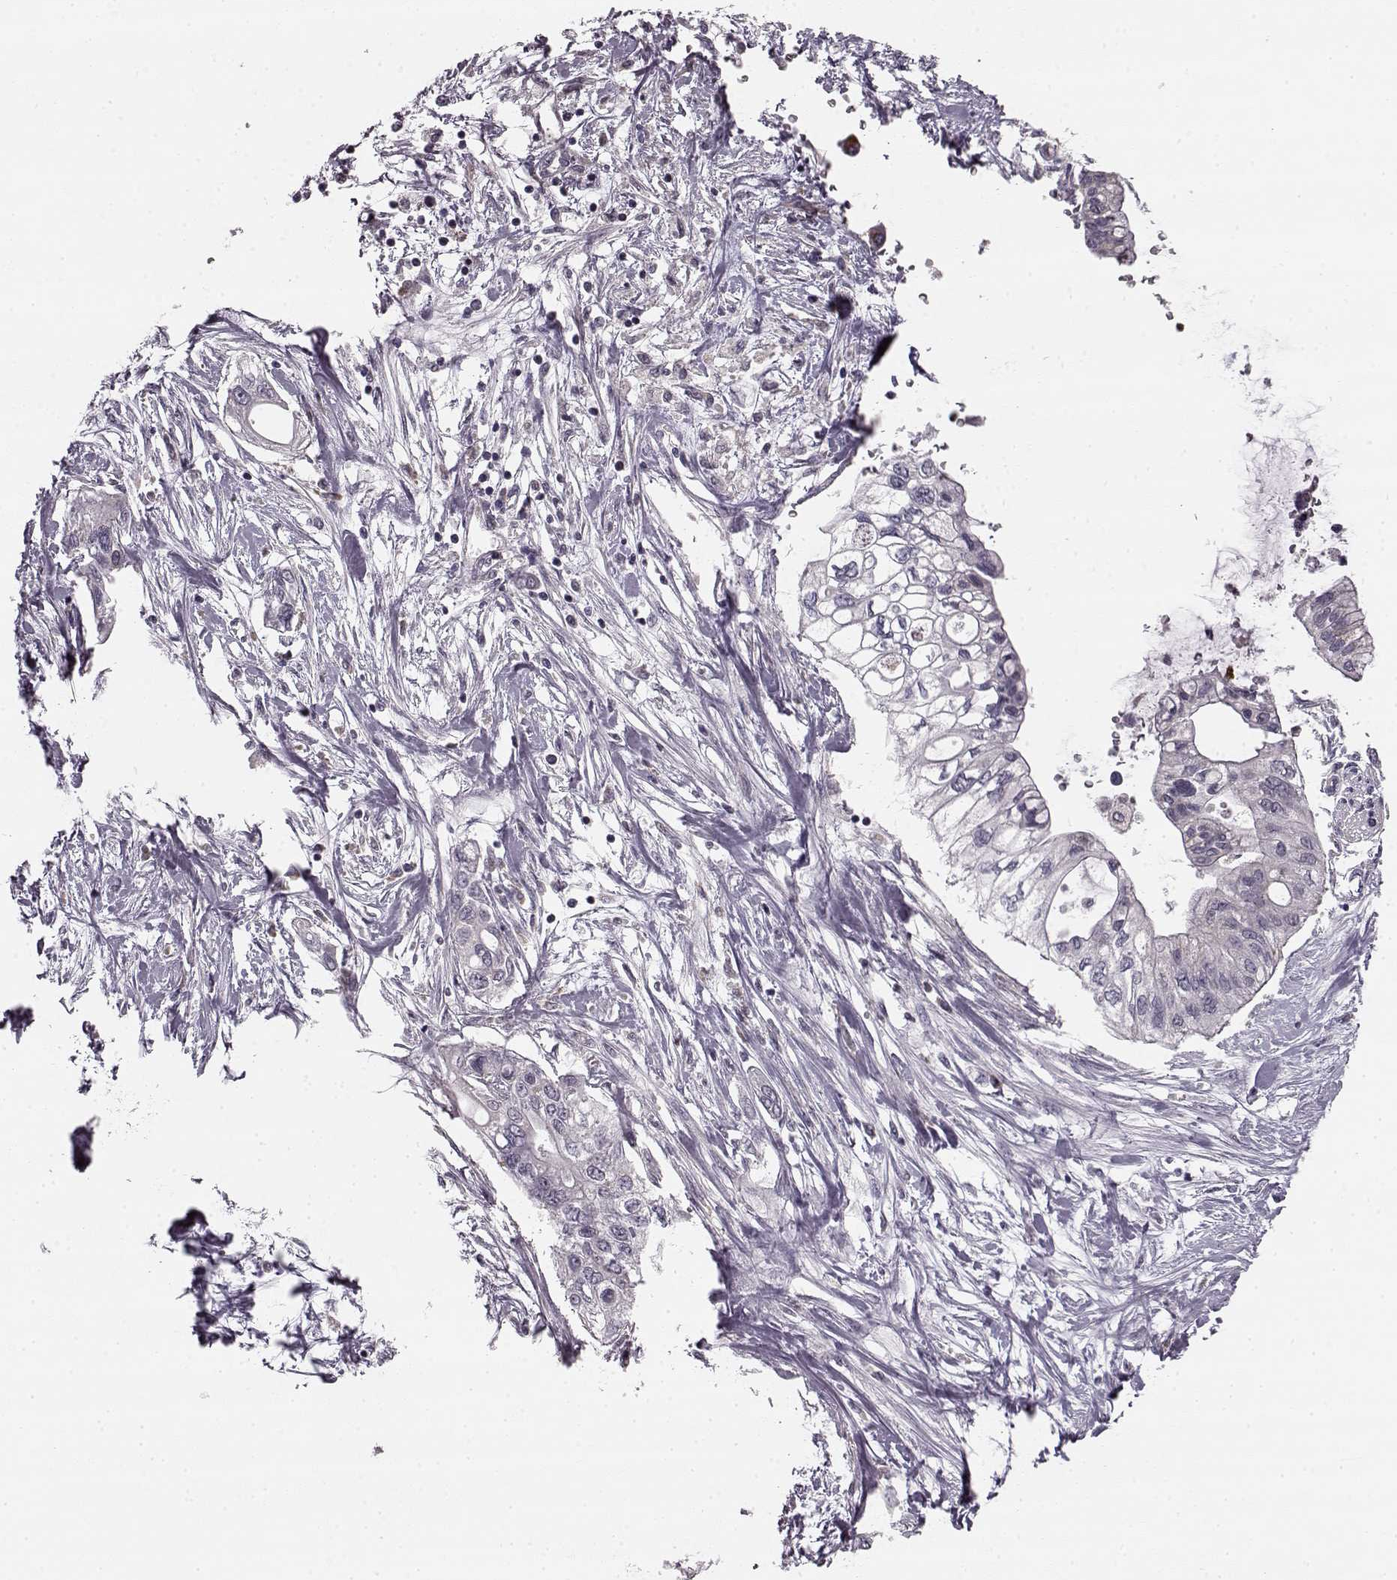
{"staining": {"intensity": "negative", "quantity": "none", "location": "none"}, "tissue": "pancreatic cancer", "cell_type": "Tumor cells", "image_type": "cancer", "snomed": [{"axis": "morphology", "description": "Adenocarcinoma, NOS"}, {"axis": "topography", "description": "Pancreas"}], "caption": "IHC histopathology image of neoplastic tissue: human pancreatic adenocarcinoma stained with DAB (3,3'-diaminobenzidine) displays no significant protein staining in tumor cells.", "gene": "HMMR", "patient": {"sex": "female", "age": 77}}